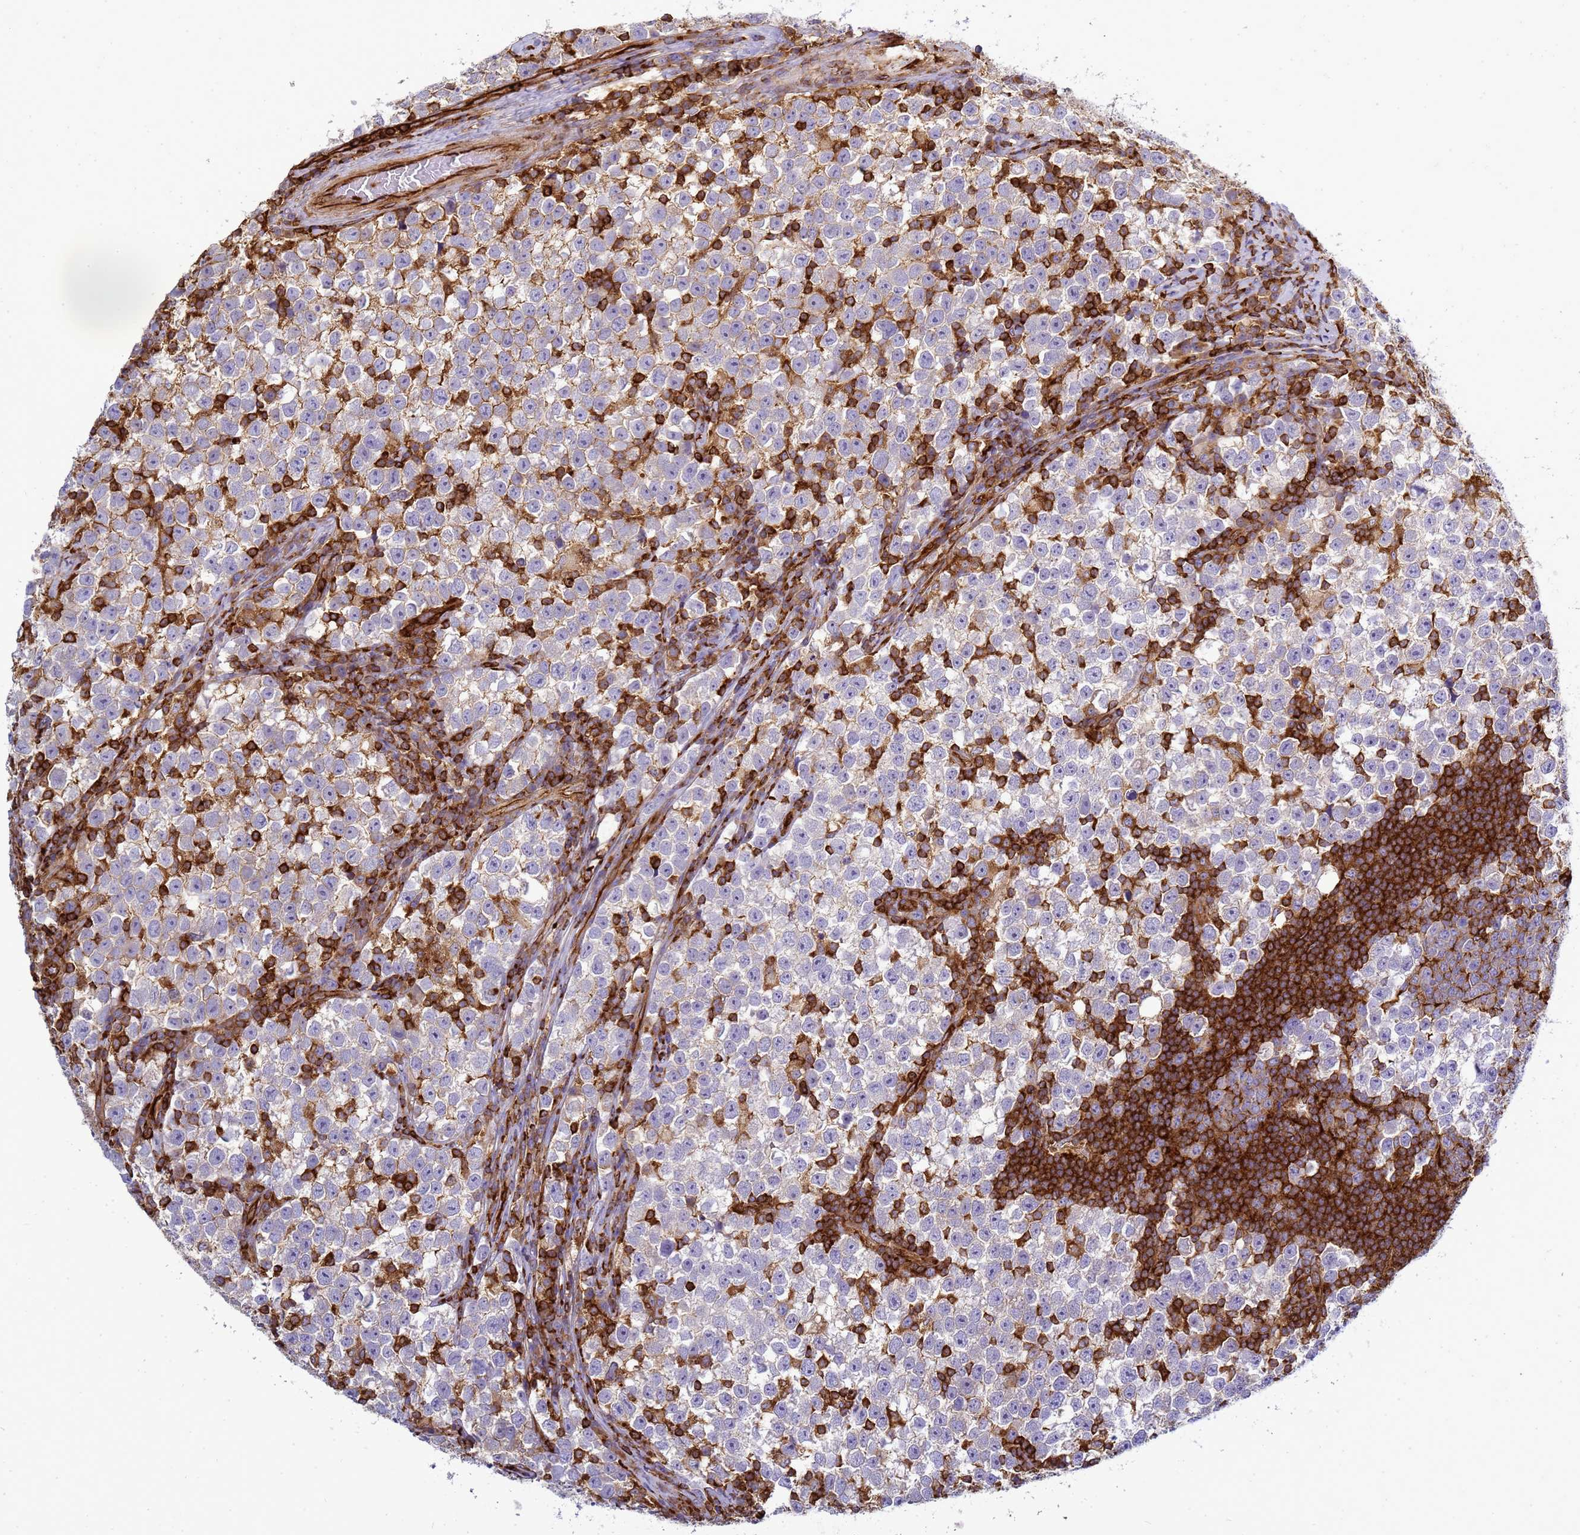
{"staining": {"intensity": "negative", "quantity": "none", "location": "none"}, "tissue": "testis cancer", "cell_type": "Tumor cells", "image_type": "cancer", "snomed": [{"axis": "morphology", "description": "Normal tissue, NOS"}, {"axis": "morphology", "description": "Seminoma, NOS"}, {"axis": "topography", "description": "Testis"}], "caption": "The histopathology image exhibits no significant expression in tumor cells of testis cancer (seminoma).", "gene": "ZBTB8OS", "patient": {"sex": "male", "age": 43}}